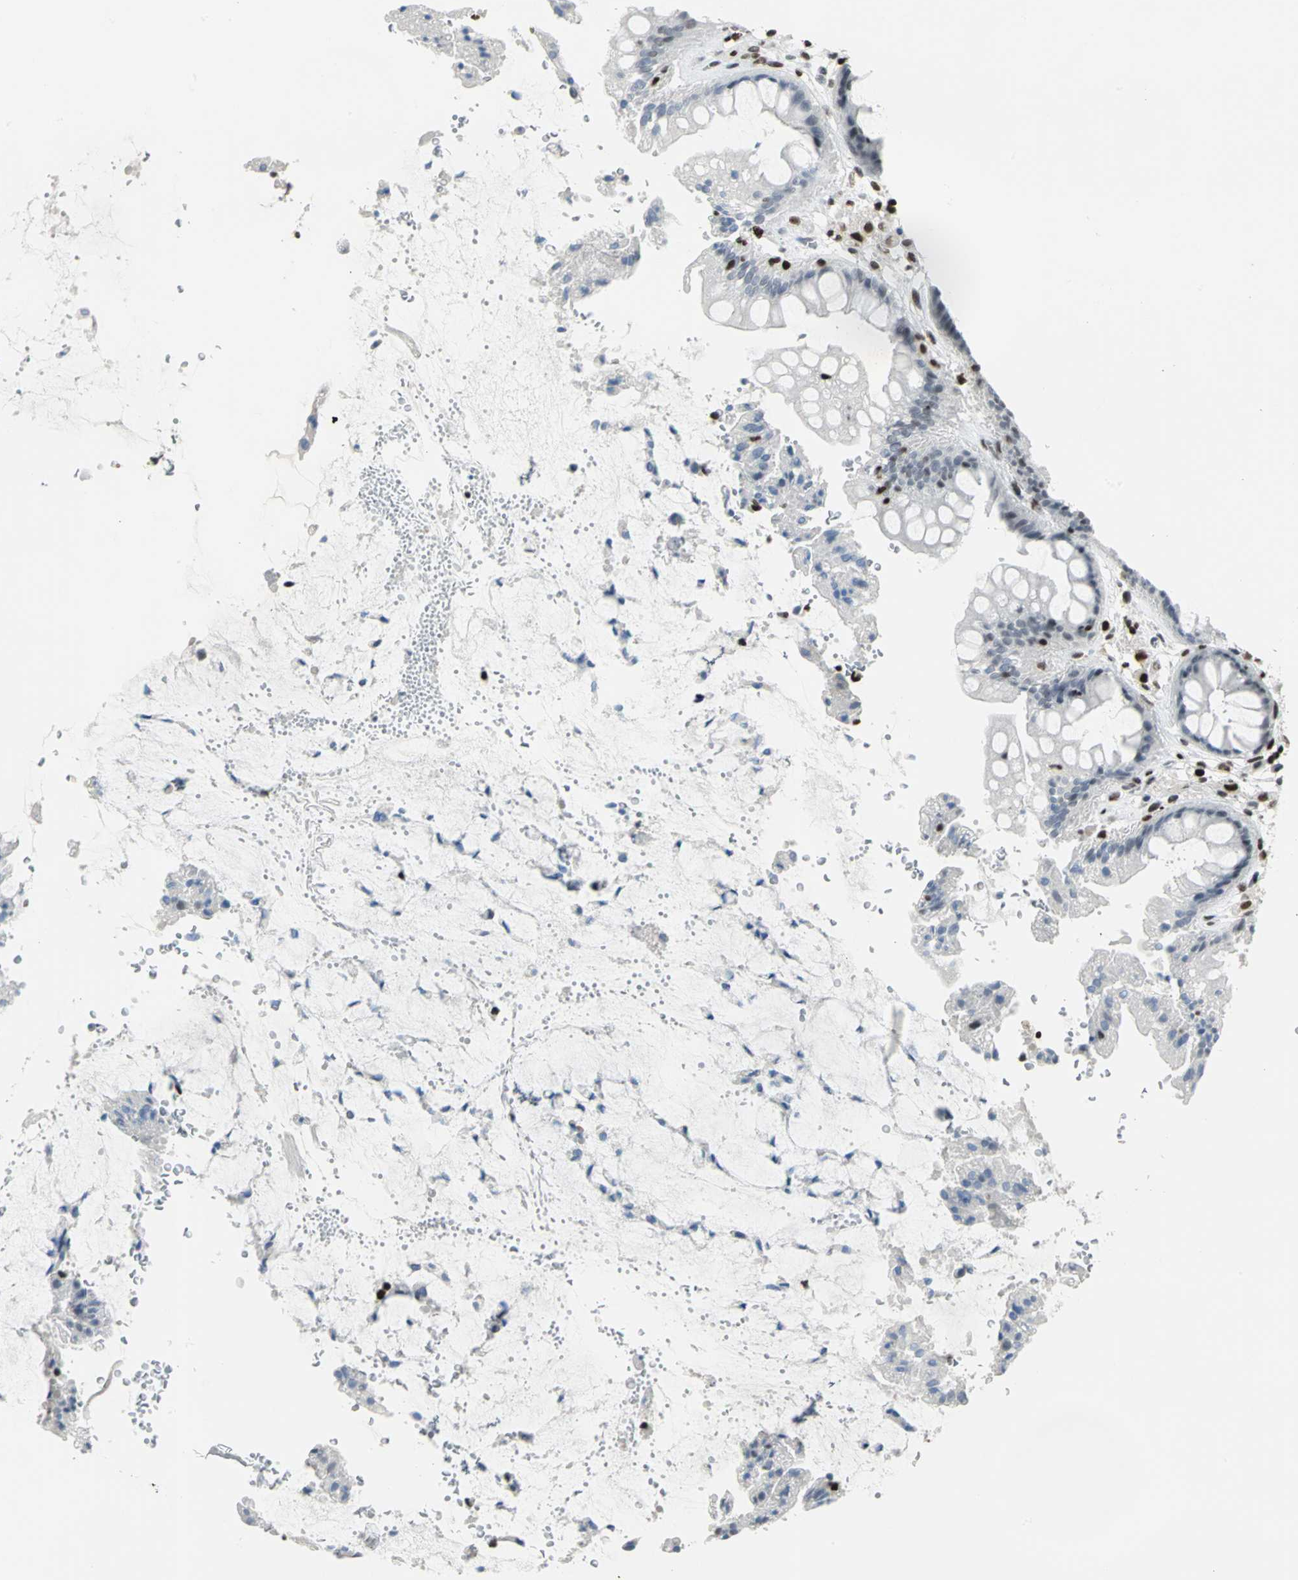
{"staining": {"intensity": "strong", "quantity": "25%-75%", "location": "nuclear"}, "tissue": "rectum", "cell_type": "Glandular cells", "image_type": "normal", "snomed": [{"axis": "morphology", "description": "Normal tissue, NOS"}, {"axis": "topography", "description": "Rectum"}], "caption": "Glandular cells show strong nuclear staining in approximately 25%-75% of cells in unremarkable rectum. (DAB (3,3'-diaminobenzidine) IHC with brightfield microscopy, high magnification).", "gene": "HNRNPD", "patient": {"sex": "female", "age": 46}}